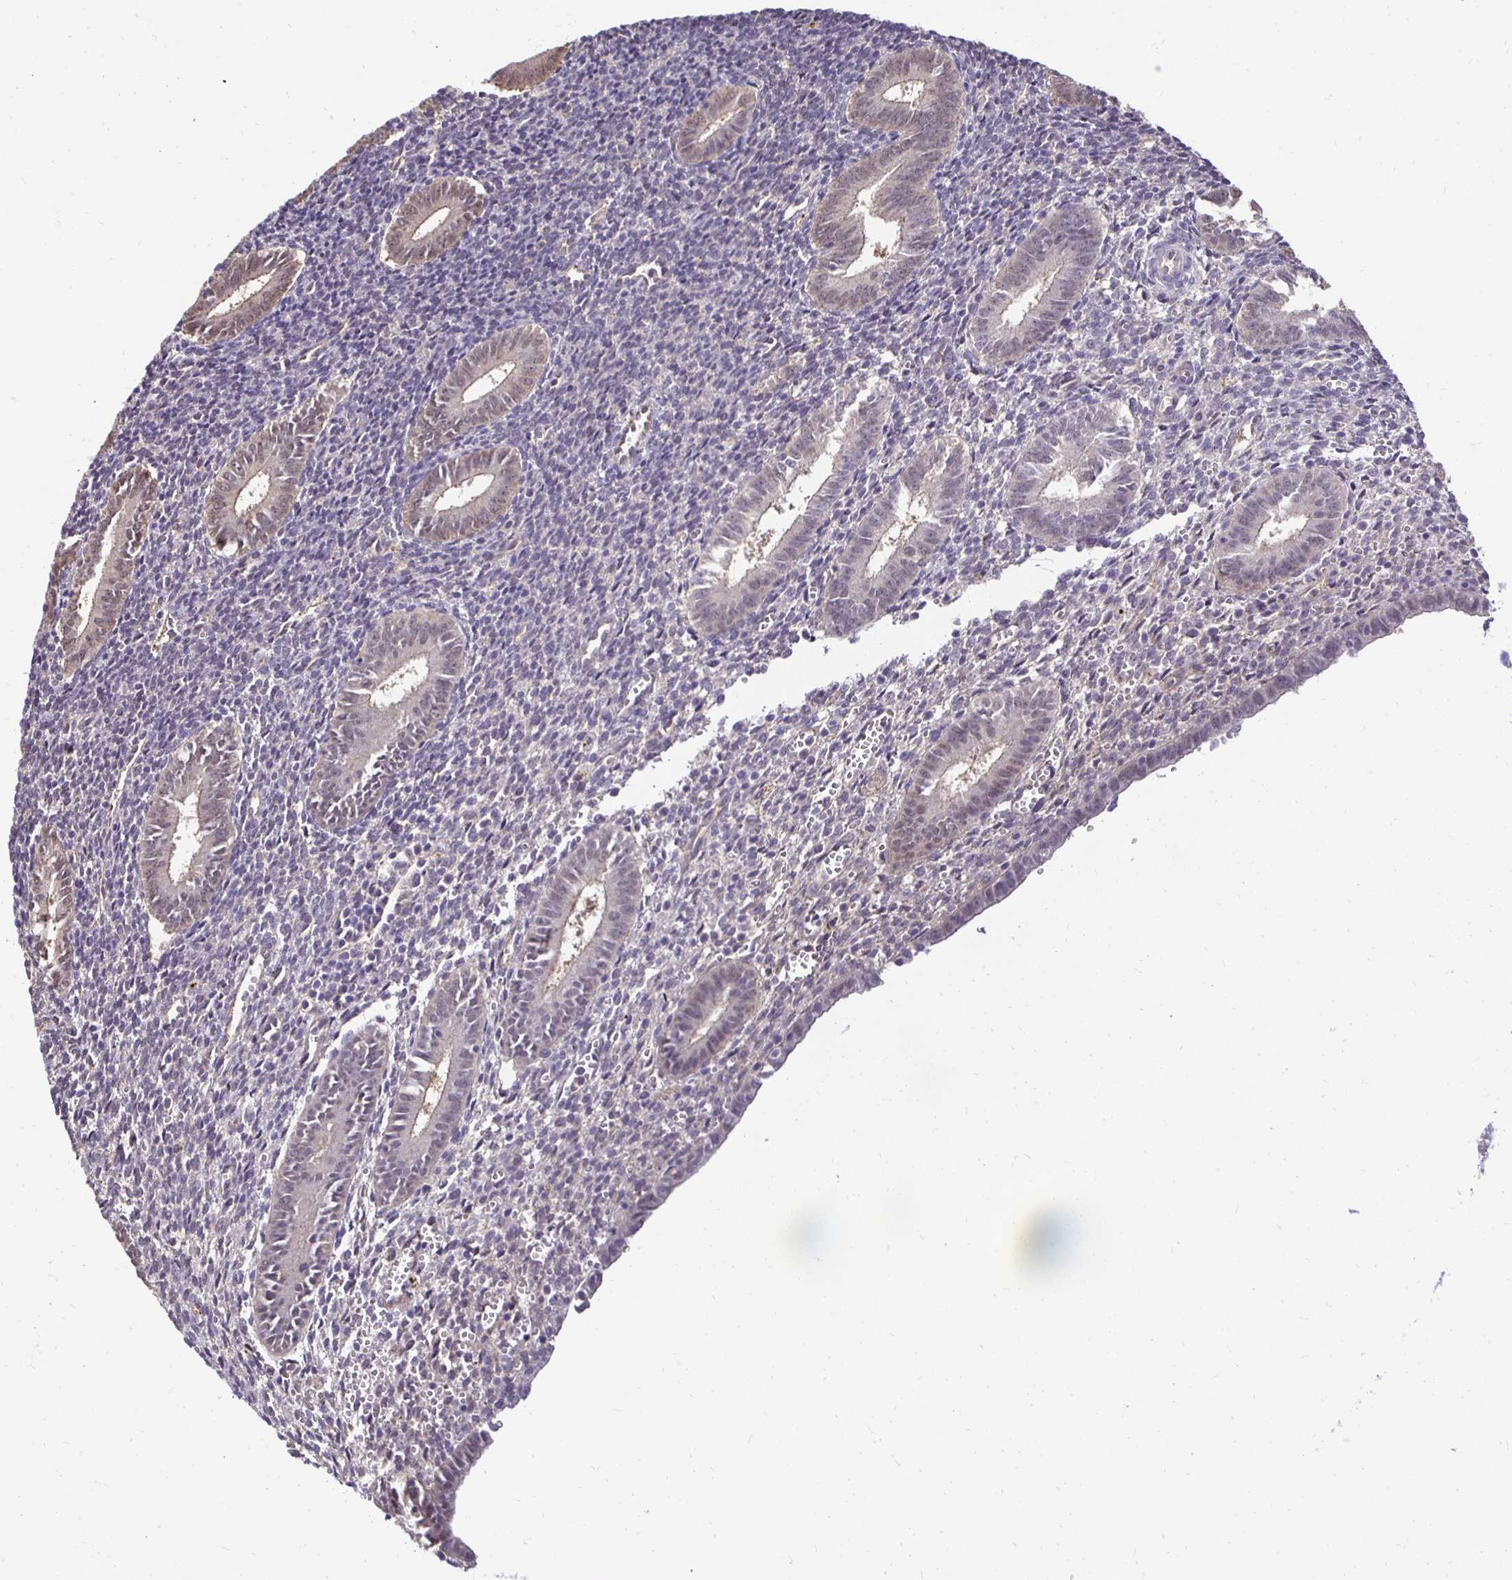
{"staining": {"intensity": "negative", "quantity": "none", "location": "none"}, "tissue": "endometrium", "cell_type": "Cells in endometrial stroma", "image_type": "normal", "snomed": [{"axis": "morphology", "description": "Normal tissue, NOS"}, {"axis": "topography", "description": "Endometrium"}], "caption": "A high-resolution photomicrograph shows IHC staining of unremarkable endometrium, which exhibits no significant staining in cells in endometrial stroma.", "gene": "SLC9A1", "patient": {"sex": "female", "age": 25}}